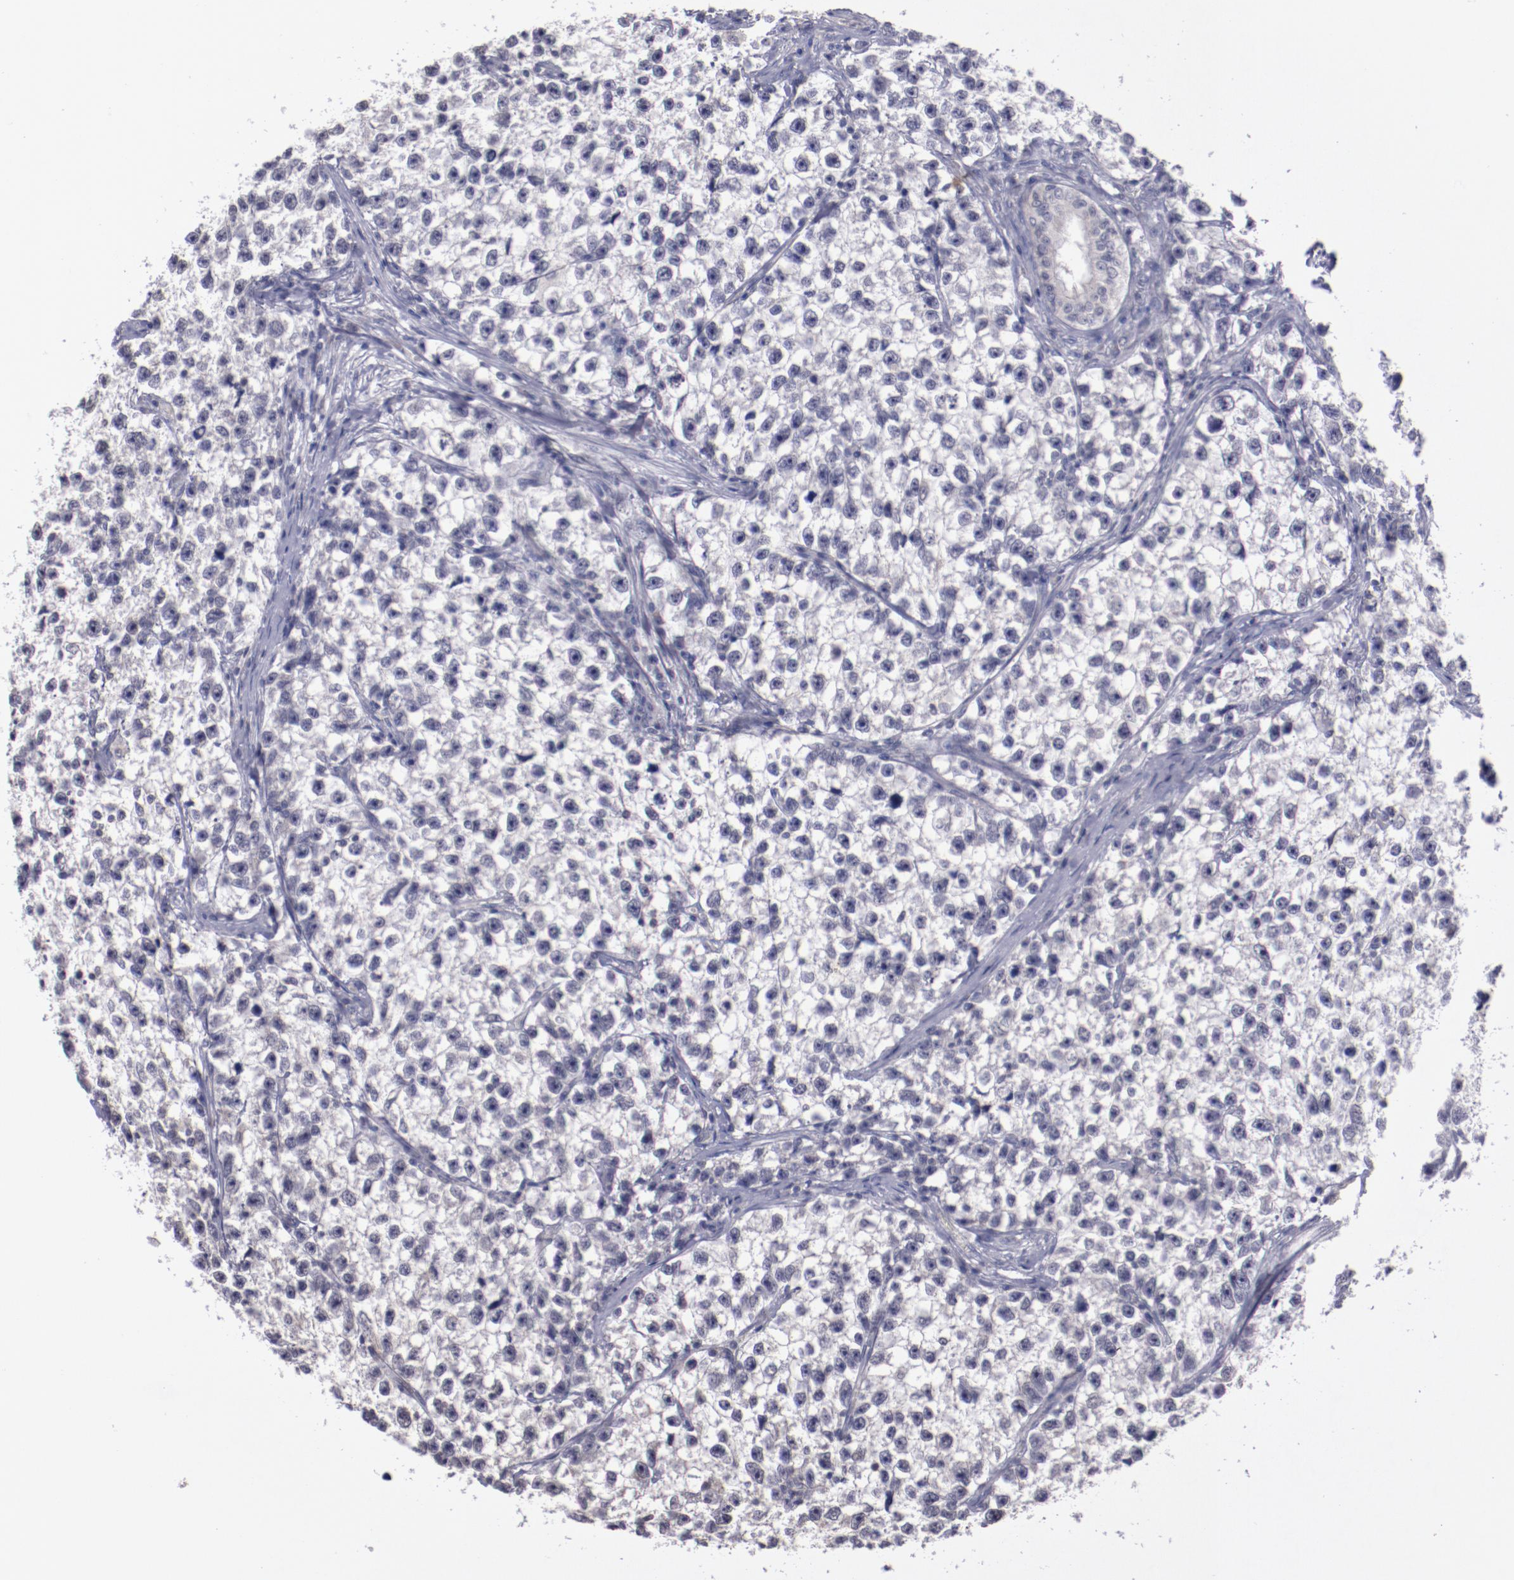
{"staining": {"intensity": "negative", "quantity": "none", "location": "none"}, "tissue": "testis cancer", "cell_type": "Tumor cells", "image_type": "cancer", "snomed": [{"axis": "morphology", "description": "Seminoma, NOS"}, {"axis": "morphology", "description": "Carcinoma, Embryonal, NOS"}, {"axis": "topography", "description": "Testis"}], "caption": "IHC photomicrograph of neoplastic tissue: human embryonal carcinoma (testis) stained with DAB displays no significant protein staining in tumor cells.", "gene": "NRXN3", "patient": {"sex": "male", "age": 30}}